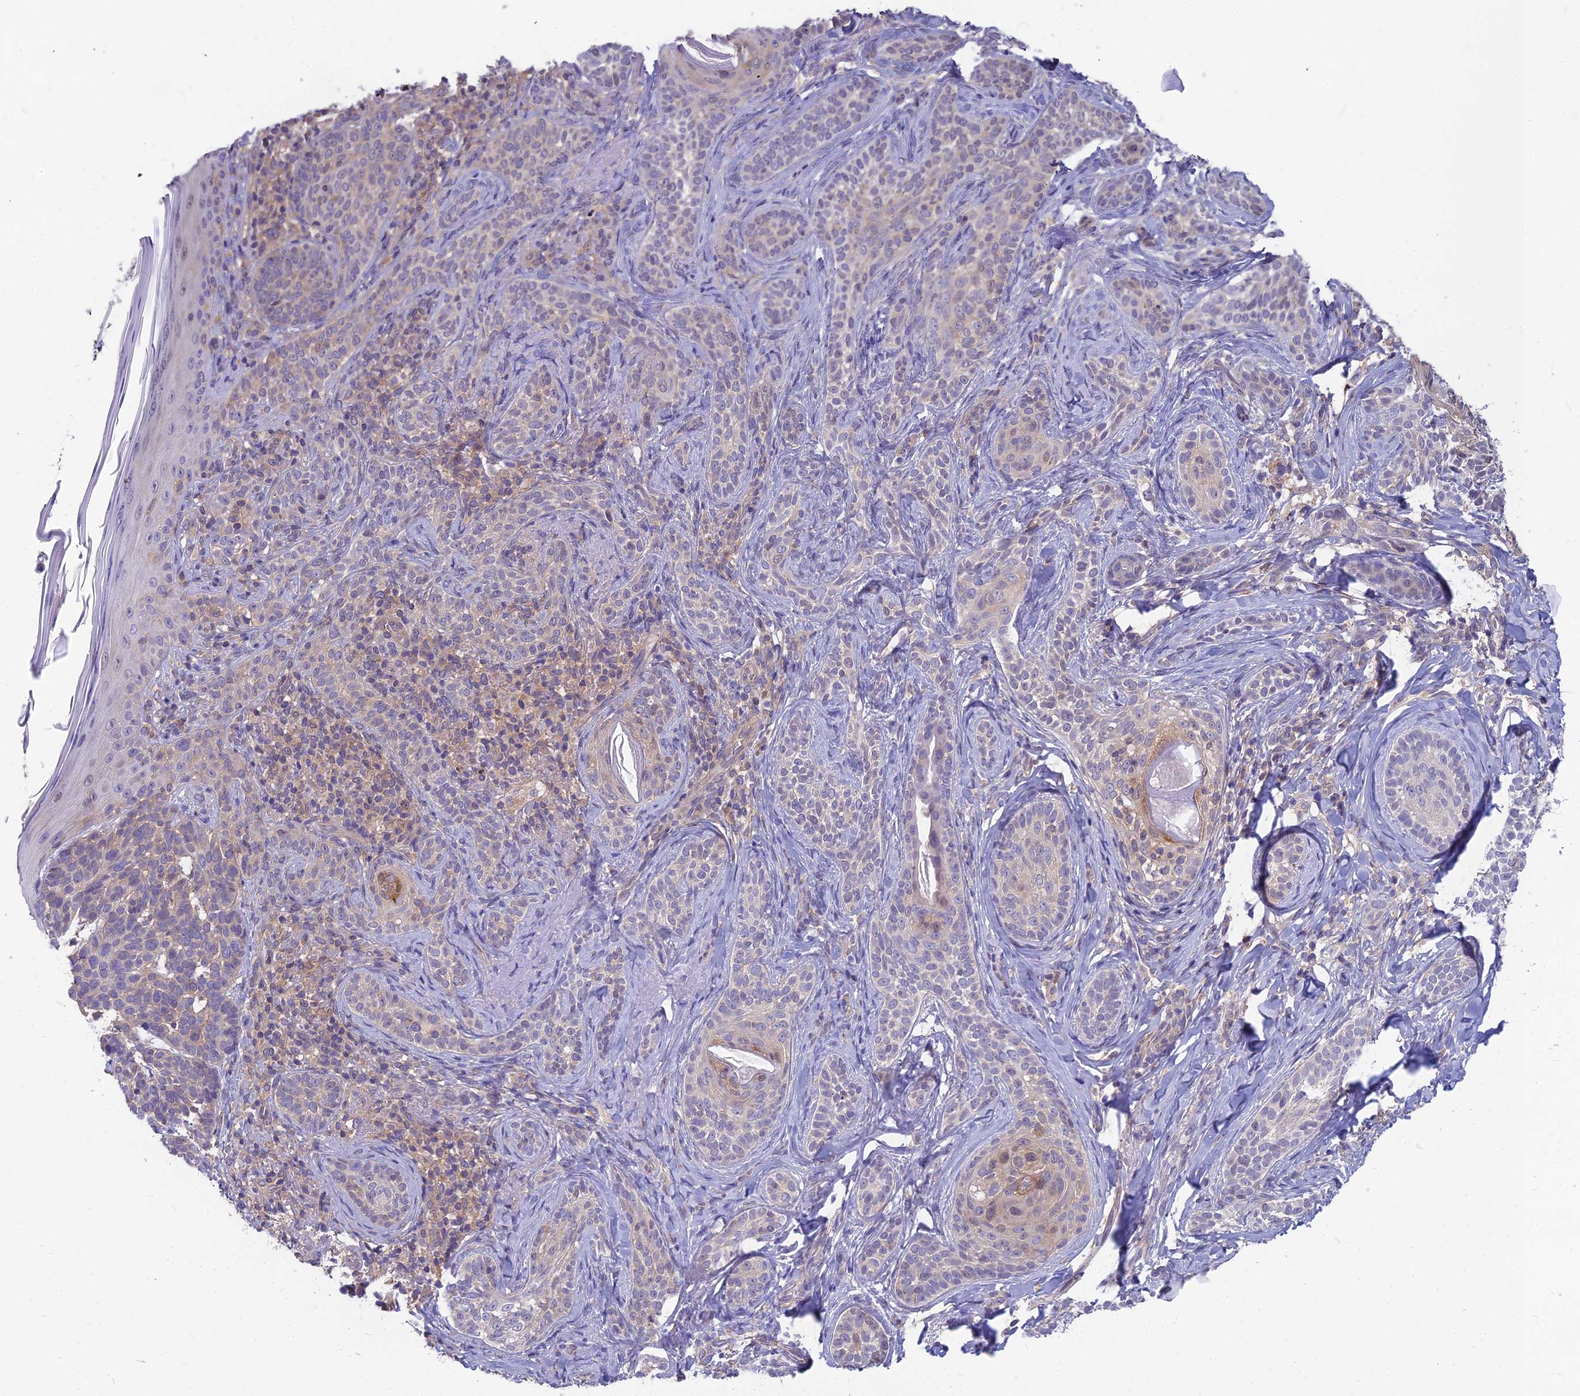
{"staining": {"intensity": "negative", "quantity": "none", "location": "none"}, "tissue": "skin cancer", "cell_type": "Tumor cells", "image_type": "cancer", "snomed": [{"axis": "morphology", "description": "Basal cell carcinoma"}, {"axis": "topography", "description": "Skin"}], "caption": "Skin cancer stained for a protein using IHC exhibits no expression tumor cells.", "gene": "MVD", "patient": {"sex": "male", "age": 71}}